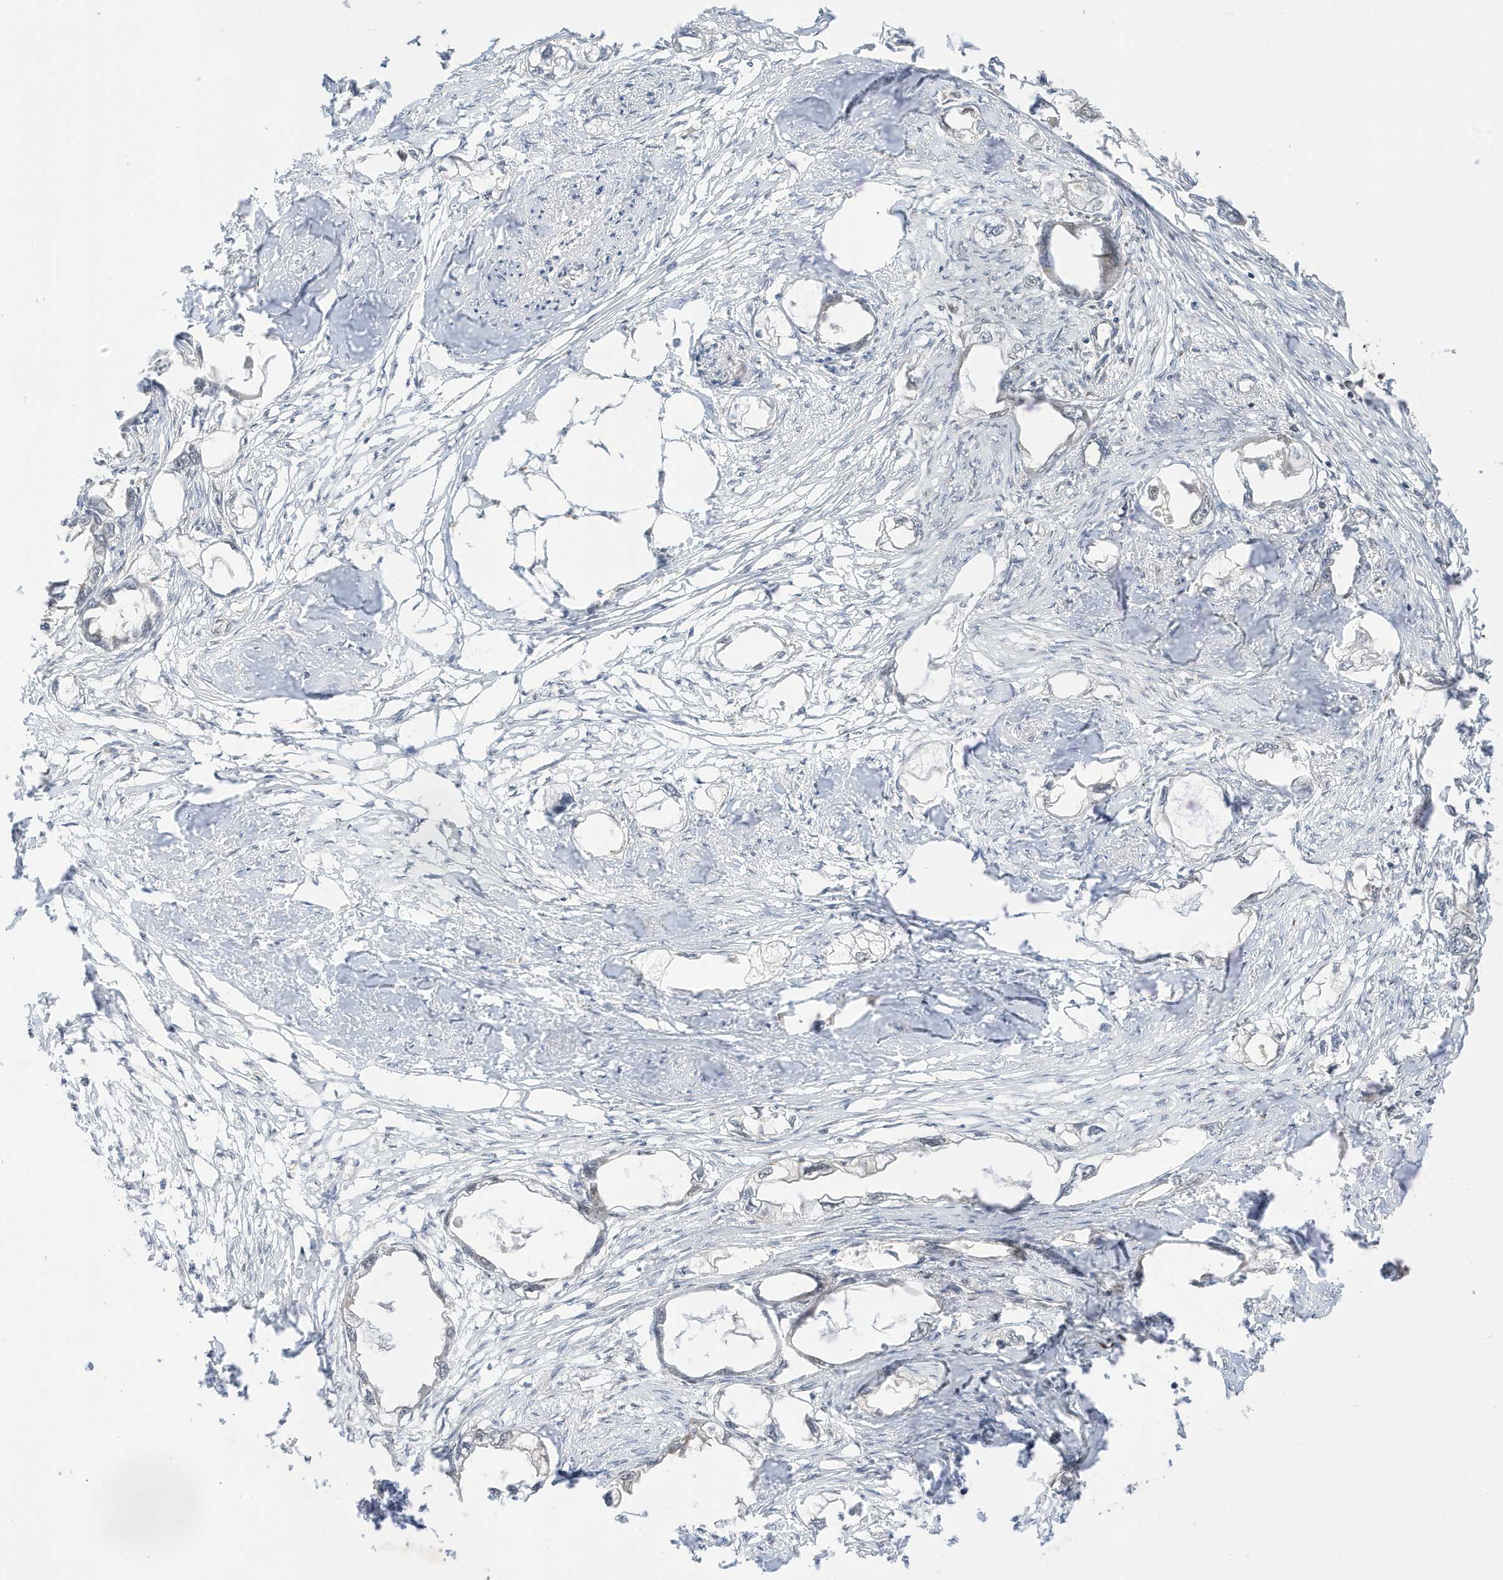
{"staining": {"intensity": "negative", "quantity": "none", "location": "none"}, "tissue": "endometrial cancer", "cell_type": "Tumor cells", "image_type": "cancer", "snomed": [{"axis": "morphology", "description": "Adenocarcinoma, NOS"}, {"axis": "morphology", "description": "Adenocarcinoma, metastatic, NOS"}, {"axis": "topography", "description": "Adipose tissue"}, {"axis": "topography", "description": "Endometrium"}], "caption": "This is an immunohistochemistry (IHC) image of human endometrial cancer. There is no positivity in tumor cells.", "gene": "TAB3", "patient": {"sex": "female", "age": 67}}